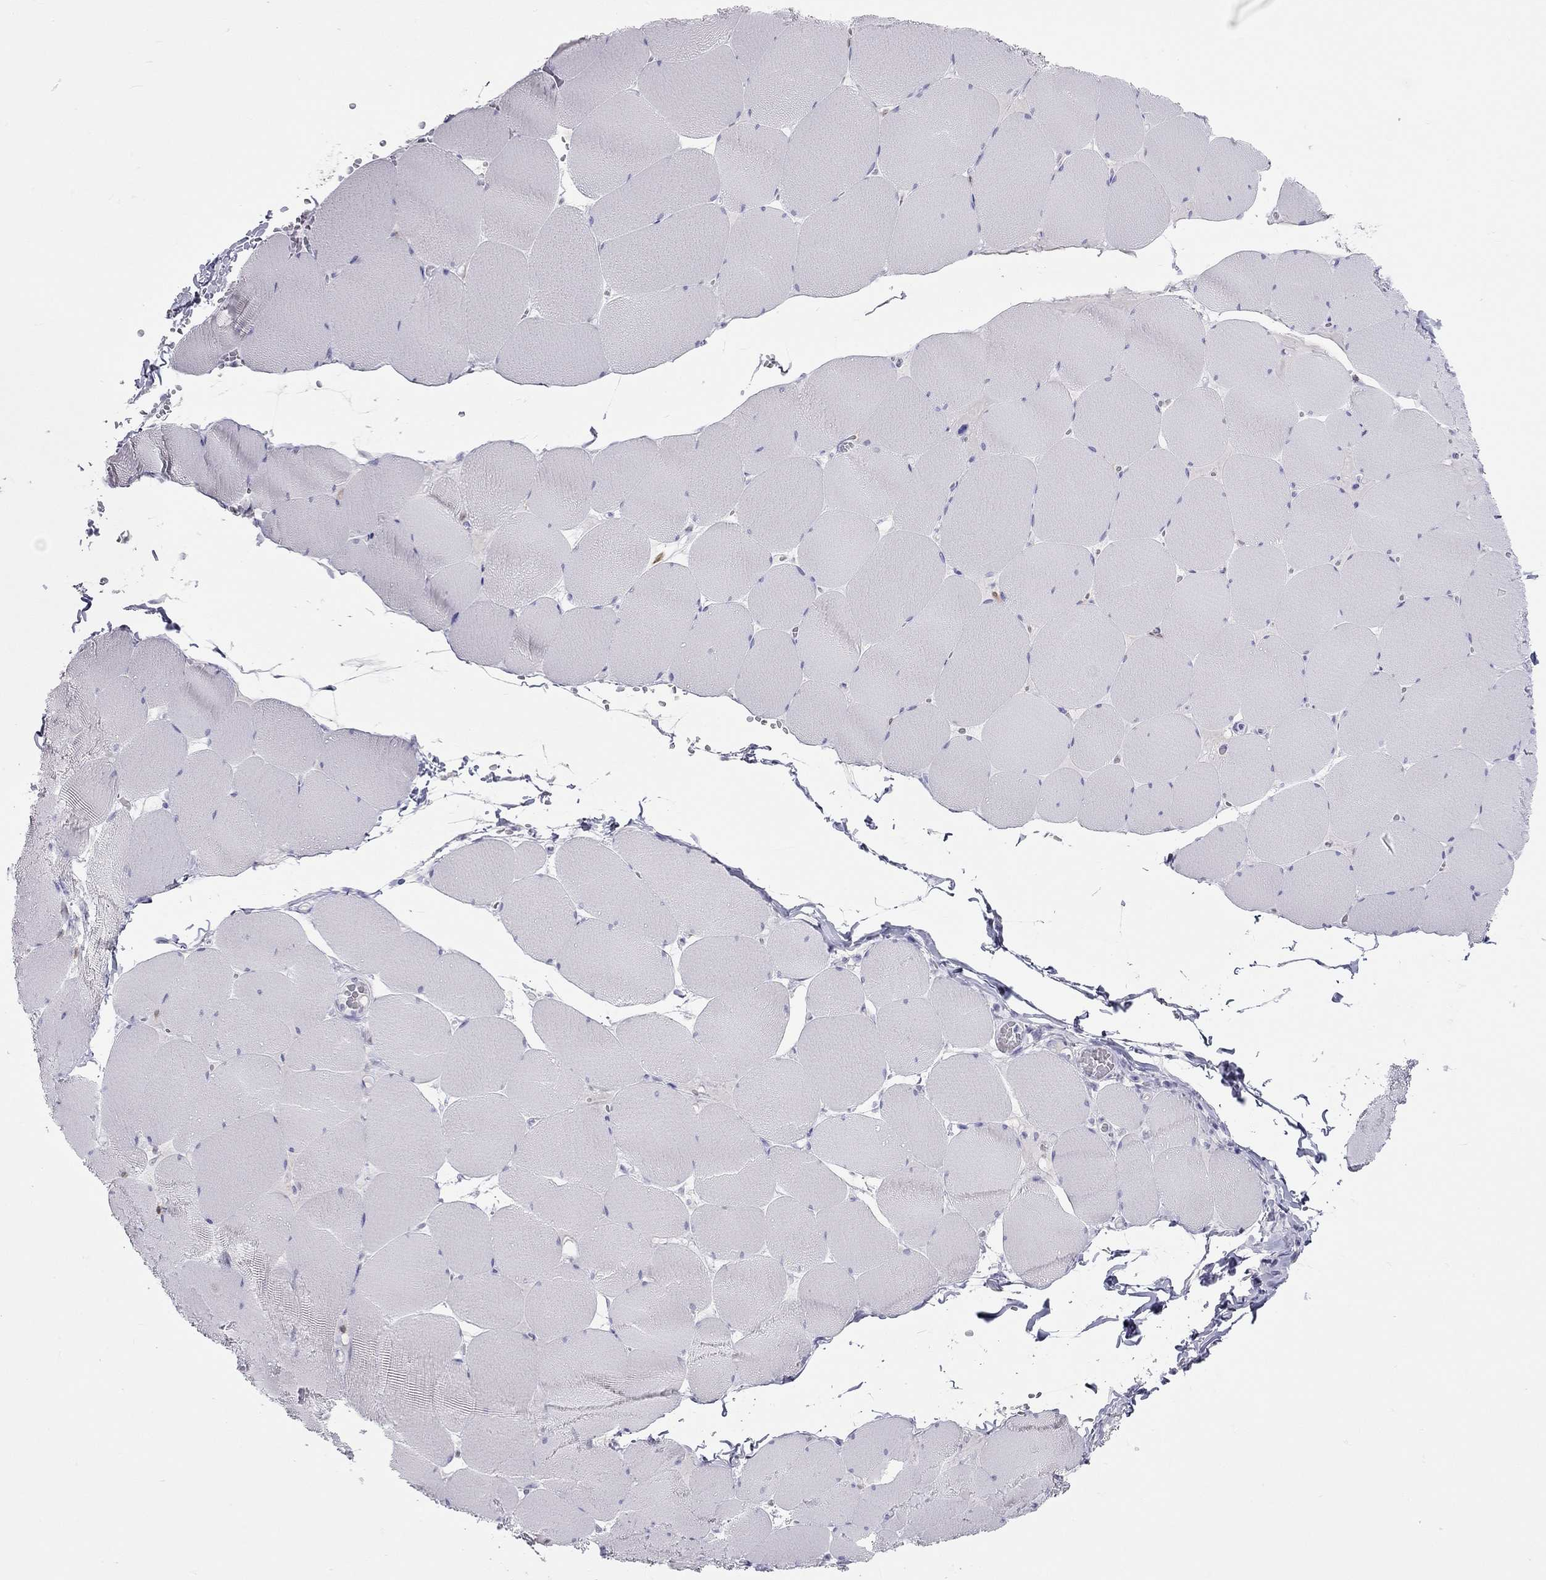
{"staining": {"intensity": "negative", "quantity": "none", "location": "none"}, "tissue": "skeletal muscle", "cell_type": "Myocytes", "image_type": "normal", "snomed": [{"axis": "morphology", "description": "Normal tissue, NOS"}, {"axis": "morphology", "description": "Malignant melanoma, Metastatic site"}, {"axis": "topography", "description": "Skeletal muscle"}], "caption": "Myocytes show no significant protein staining in benign skeletal muscle.", "gene": "SH2D2A", "patient": {"sex": "male", "age": 50}}